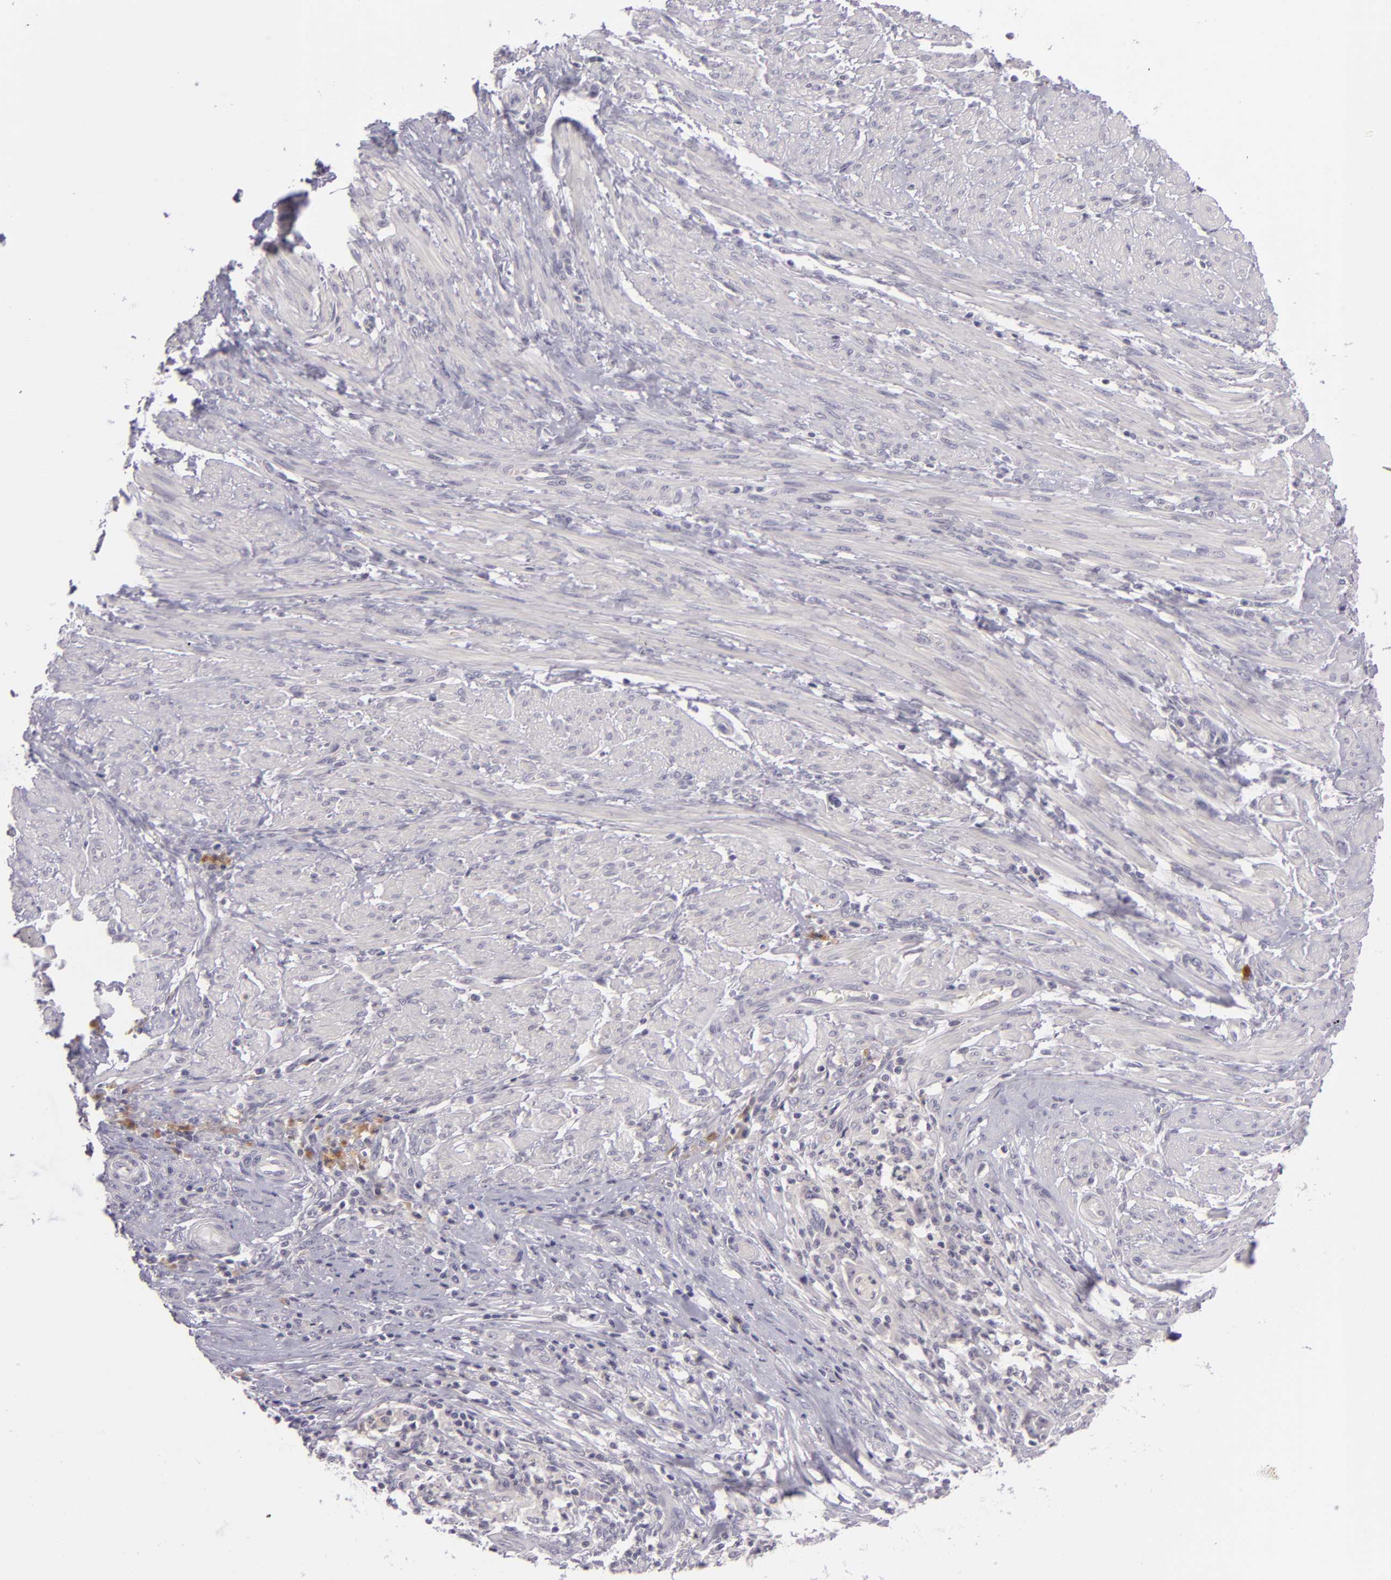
{"staining": {"intensity": "weak", "quantity": ">75%", "location": "cytoplasmic/membranous"}, "tissue": "endometrial cancer", "cell_type": "Tumor cells", "image_type": "cancer", "snomed": [{"axis": "morphology", "description": "Adenocarcinoma, NOS"}, {"axis": "topography", "description": "Endometrium"}], "caption": "Endometrial cancer (adenocarcinoma) was stained to show a protein in brown. There is low levels of weak cytoplasmic/membranous expression in about >75% of tumor cells. (Brightfield microscopy of DAB IHC at high magnification).", "gene": "DAG1", "patient": {"sex": "female", "age": 63}}